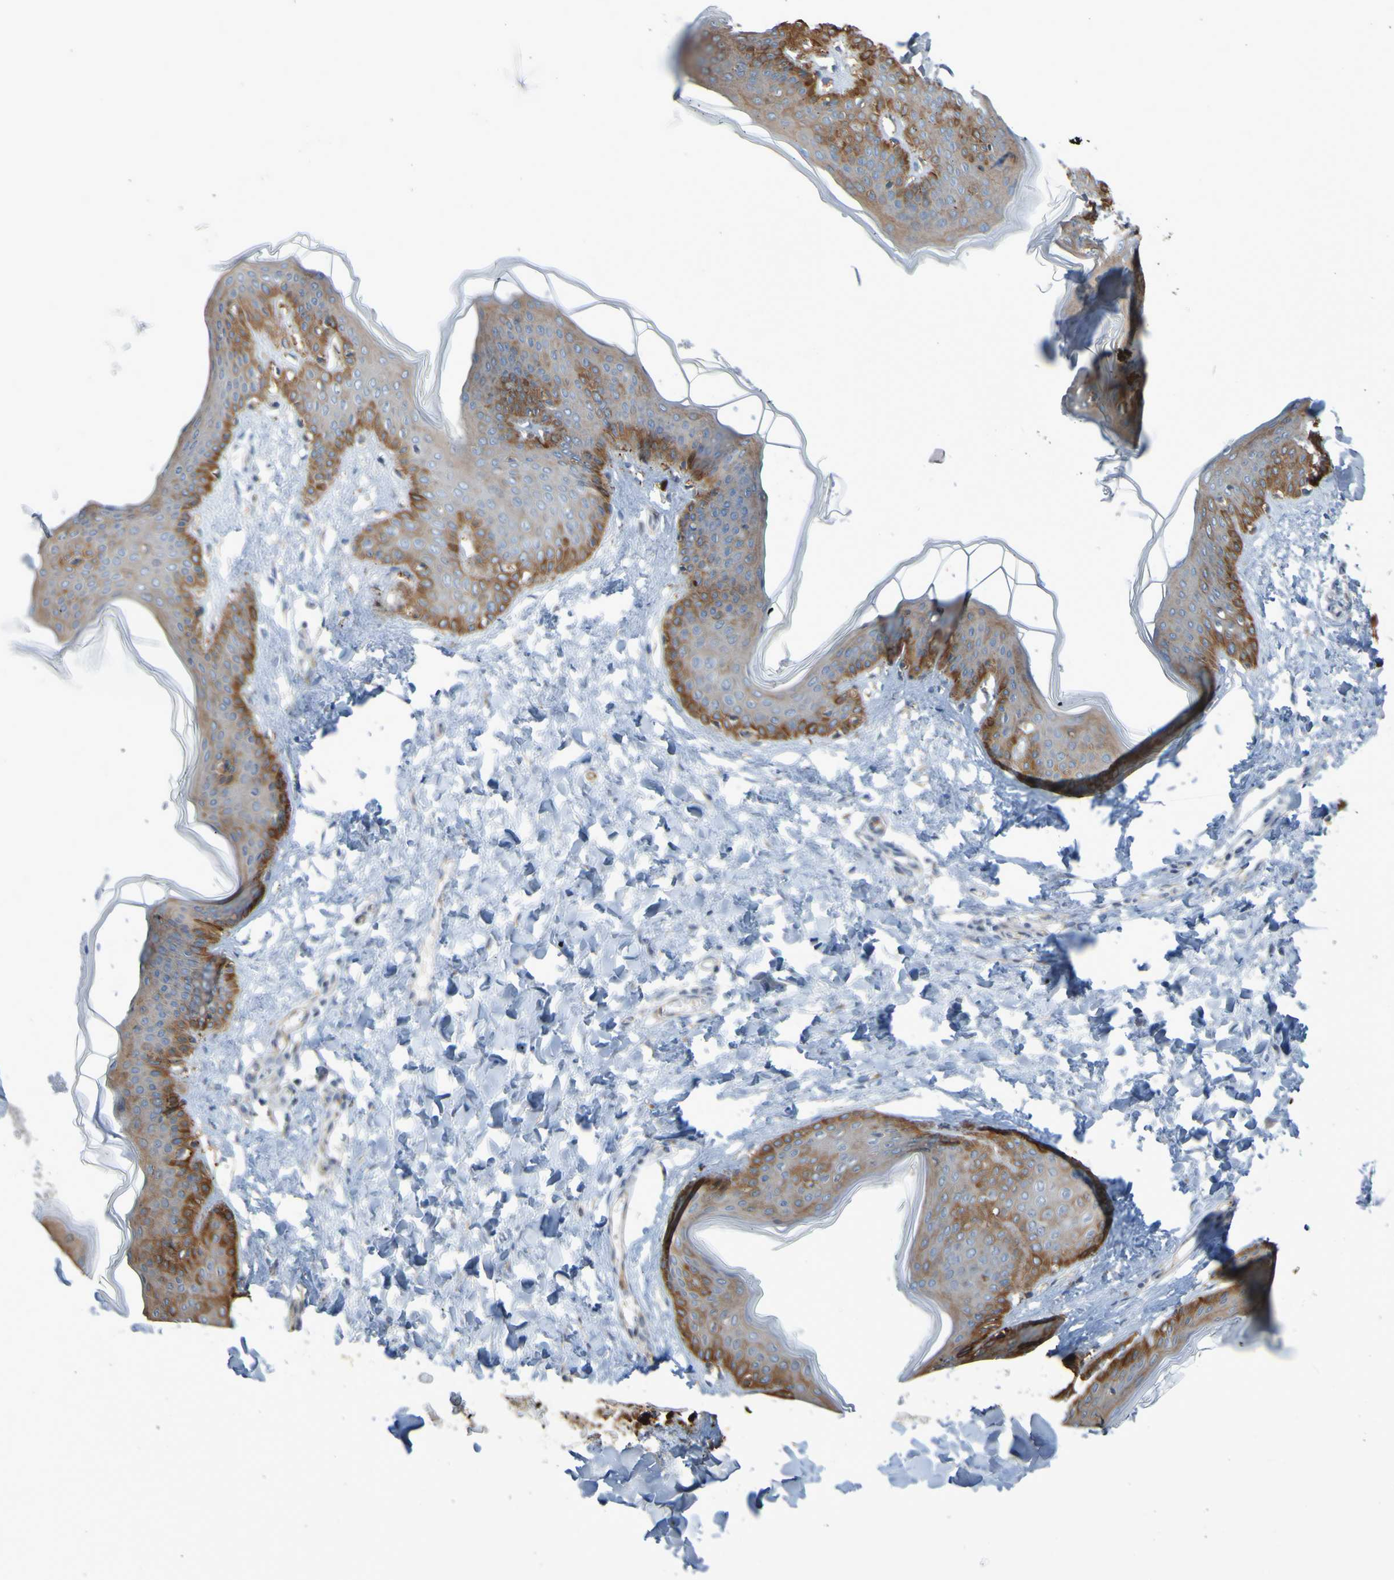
{"staining": {"intensity": "negative", "quantity": "none", "location": "none"}, "tissue": "skin", "cell_type": "Fibroblasts", "image_type": "normal", "snomed": [{"axis": "morphology", "description": "Normal tissue, NOS"}, {"axis": "topography", "description": "Skin"}], "caption": "Immunohistochemistry of normal skin shows no positivity in fibroblasts. The staining was performed using DAB to visualize the protein expression in brown, while the nuclei were stained in blue with hematoxylin (Magnification: 20x).", "gene": "NPRL3", "patient": {"sex": "female", "age": 17}}